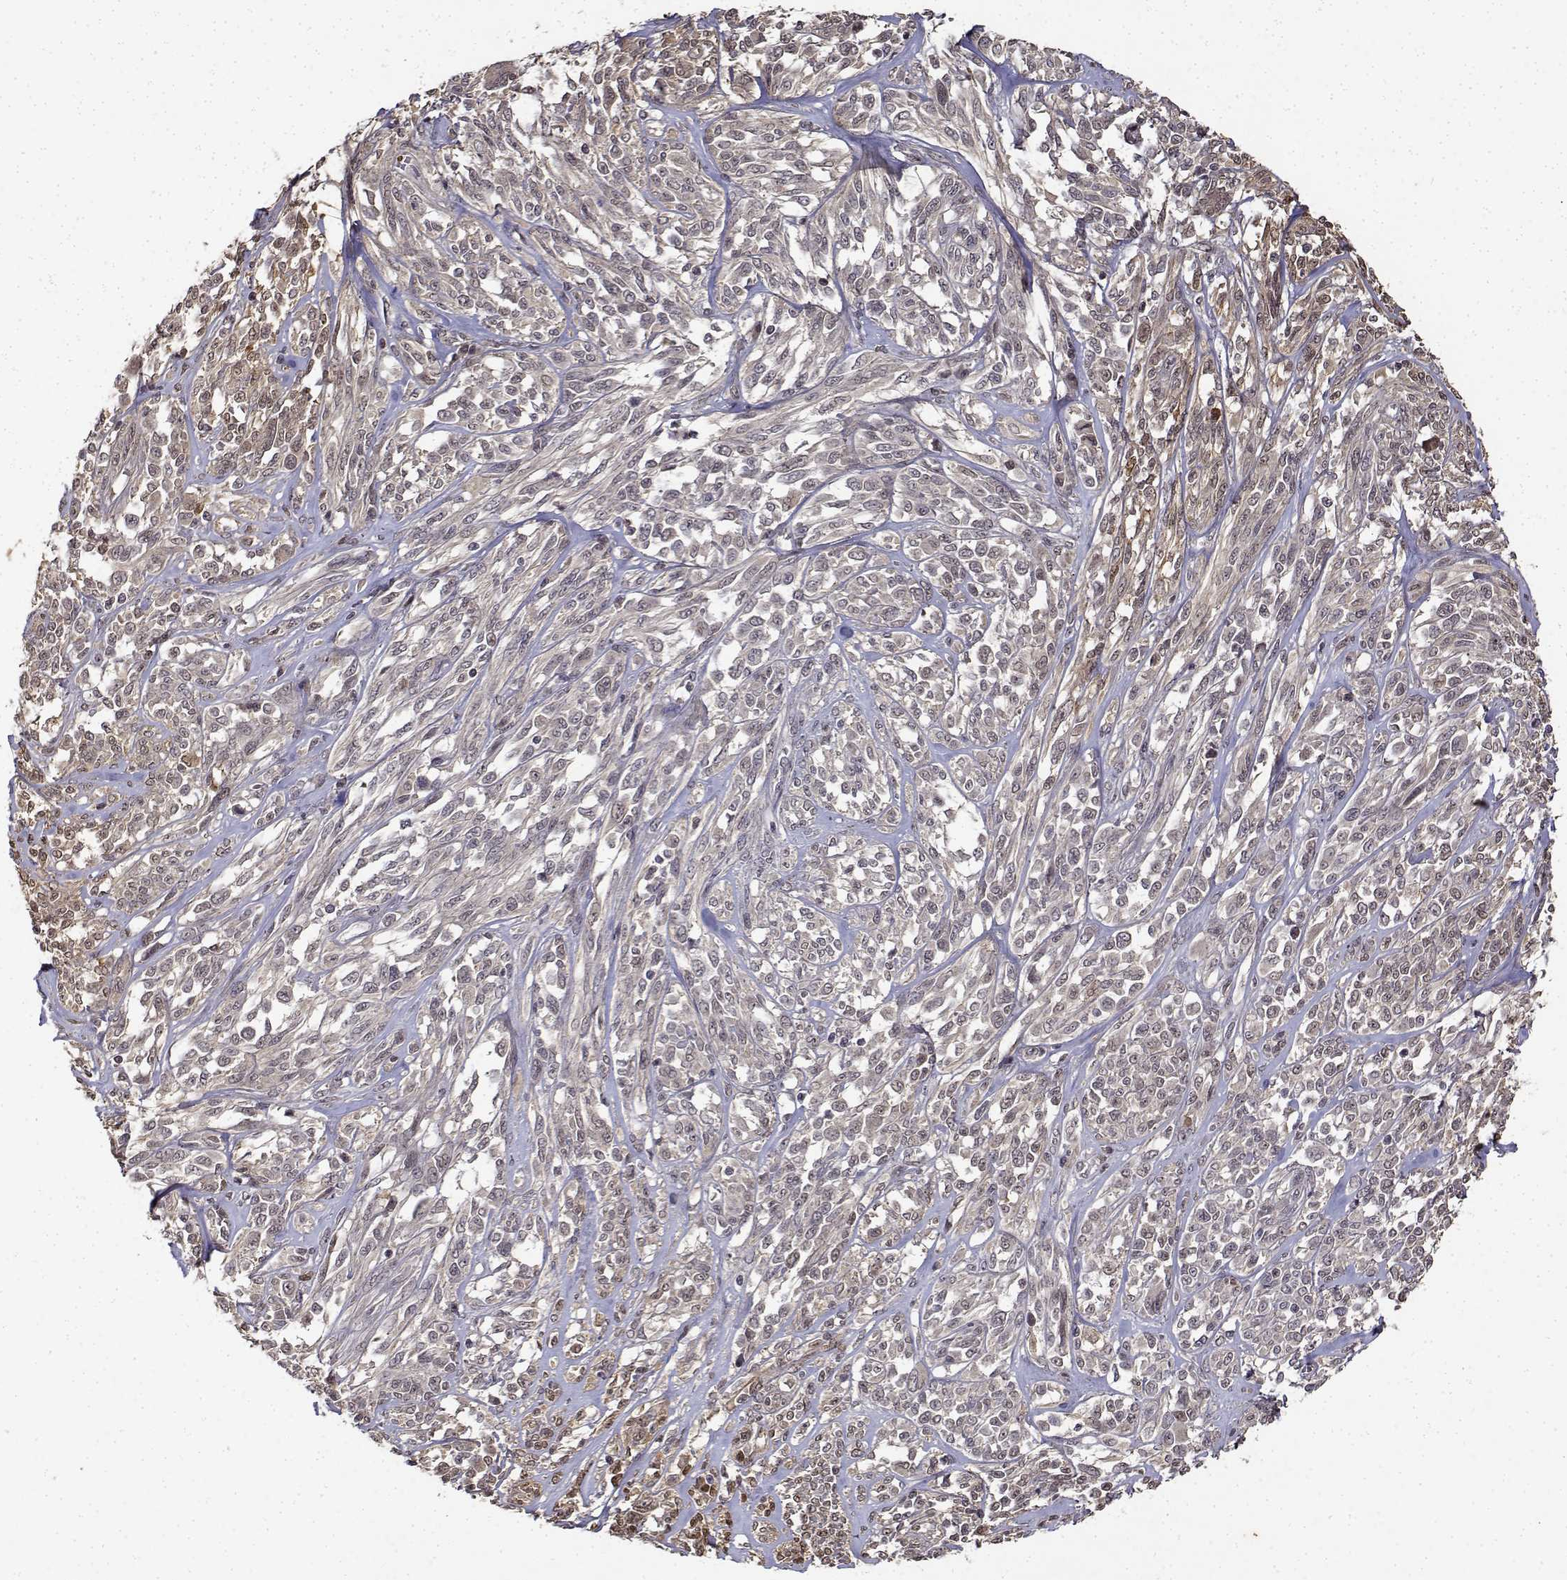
{"staining": {"intensity": "weak", "quantity": "<25%", "location": "cytoplasmic/membranous"}, "tissue": "melanoma", "cell_type": "Tumor cells", "image_type": "cancer", "snomed": [{"axis": "morphology", "description": "Malignant melanoma, NOS"}, {"axis": "topography", "description": "Skin"}], "caption": "A high-resolution image shows immunohistochemistry (IHC) staining of melanoma, which displays no significant staining in tumor cells.", "gene": "BDNF", "patient": {"sex": "female", "age": 91}}